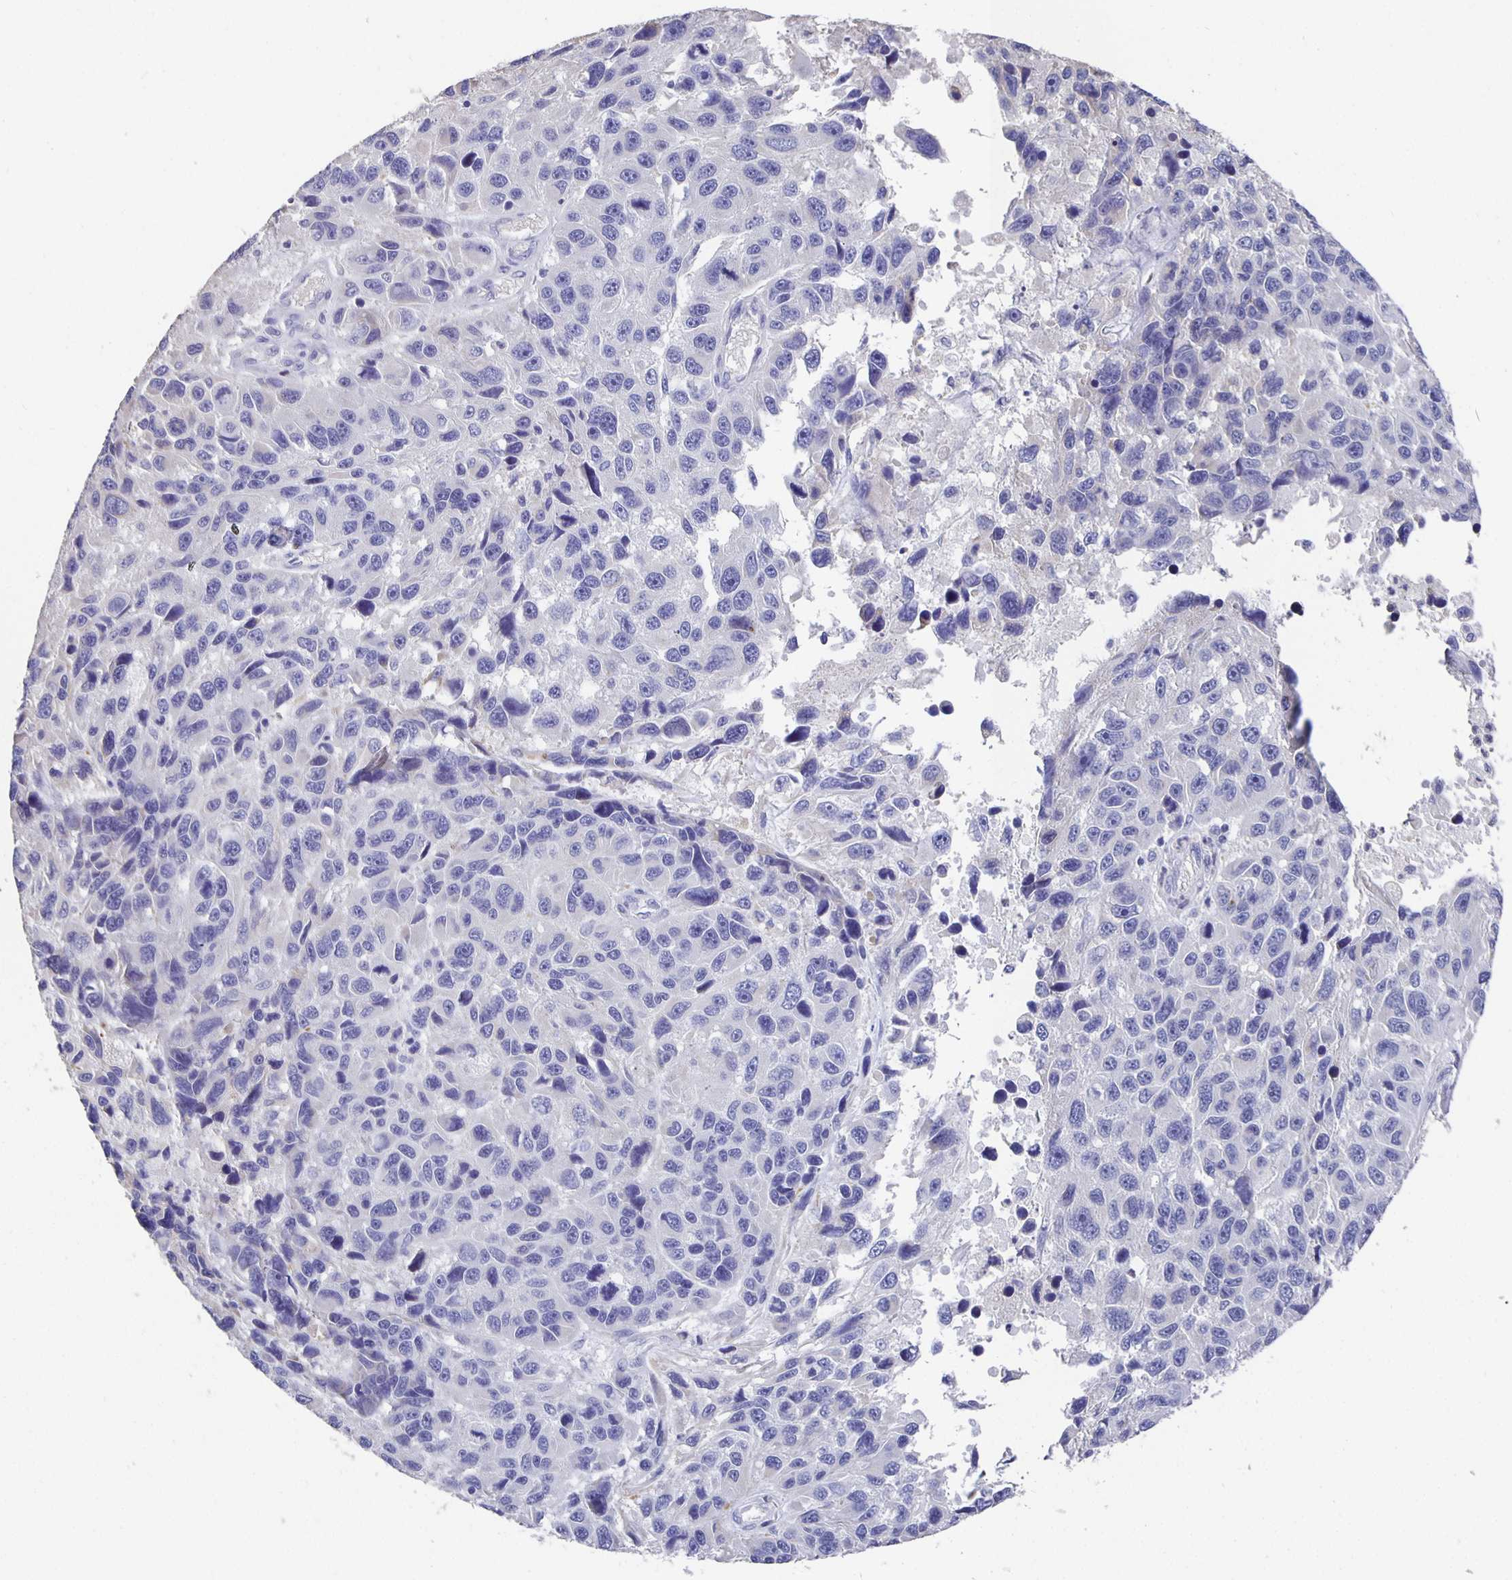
{"staining": {"intensity": "negative", "quantity": "none", "location": "none"}, "tissue": "melanoma", "cell_type": "Tumor cells", "image_type": "cancer", "snomed": [{"axis": "morphology", "description": "Malignant melanoma, NOS"}, {"axis": "topography", "description": "Skin"}], "caption": "Immunohistochemical staining of human malignant melanoma shows no significant staining in tumor cells.", "gene": "CFAP74", "patient": {"sex": "male", "age": 53}}